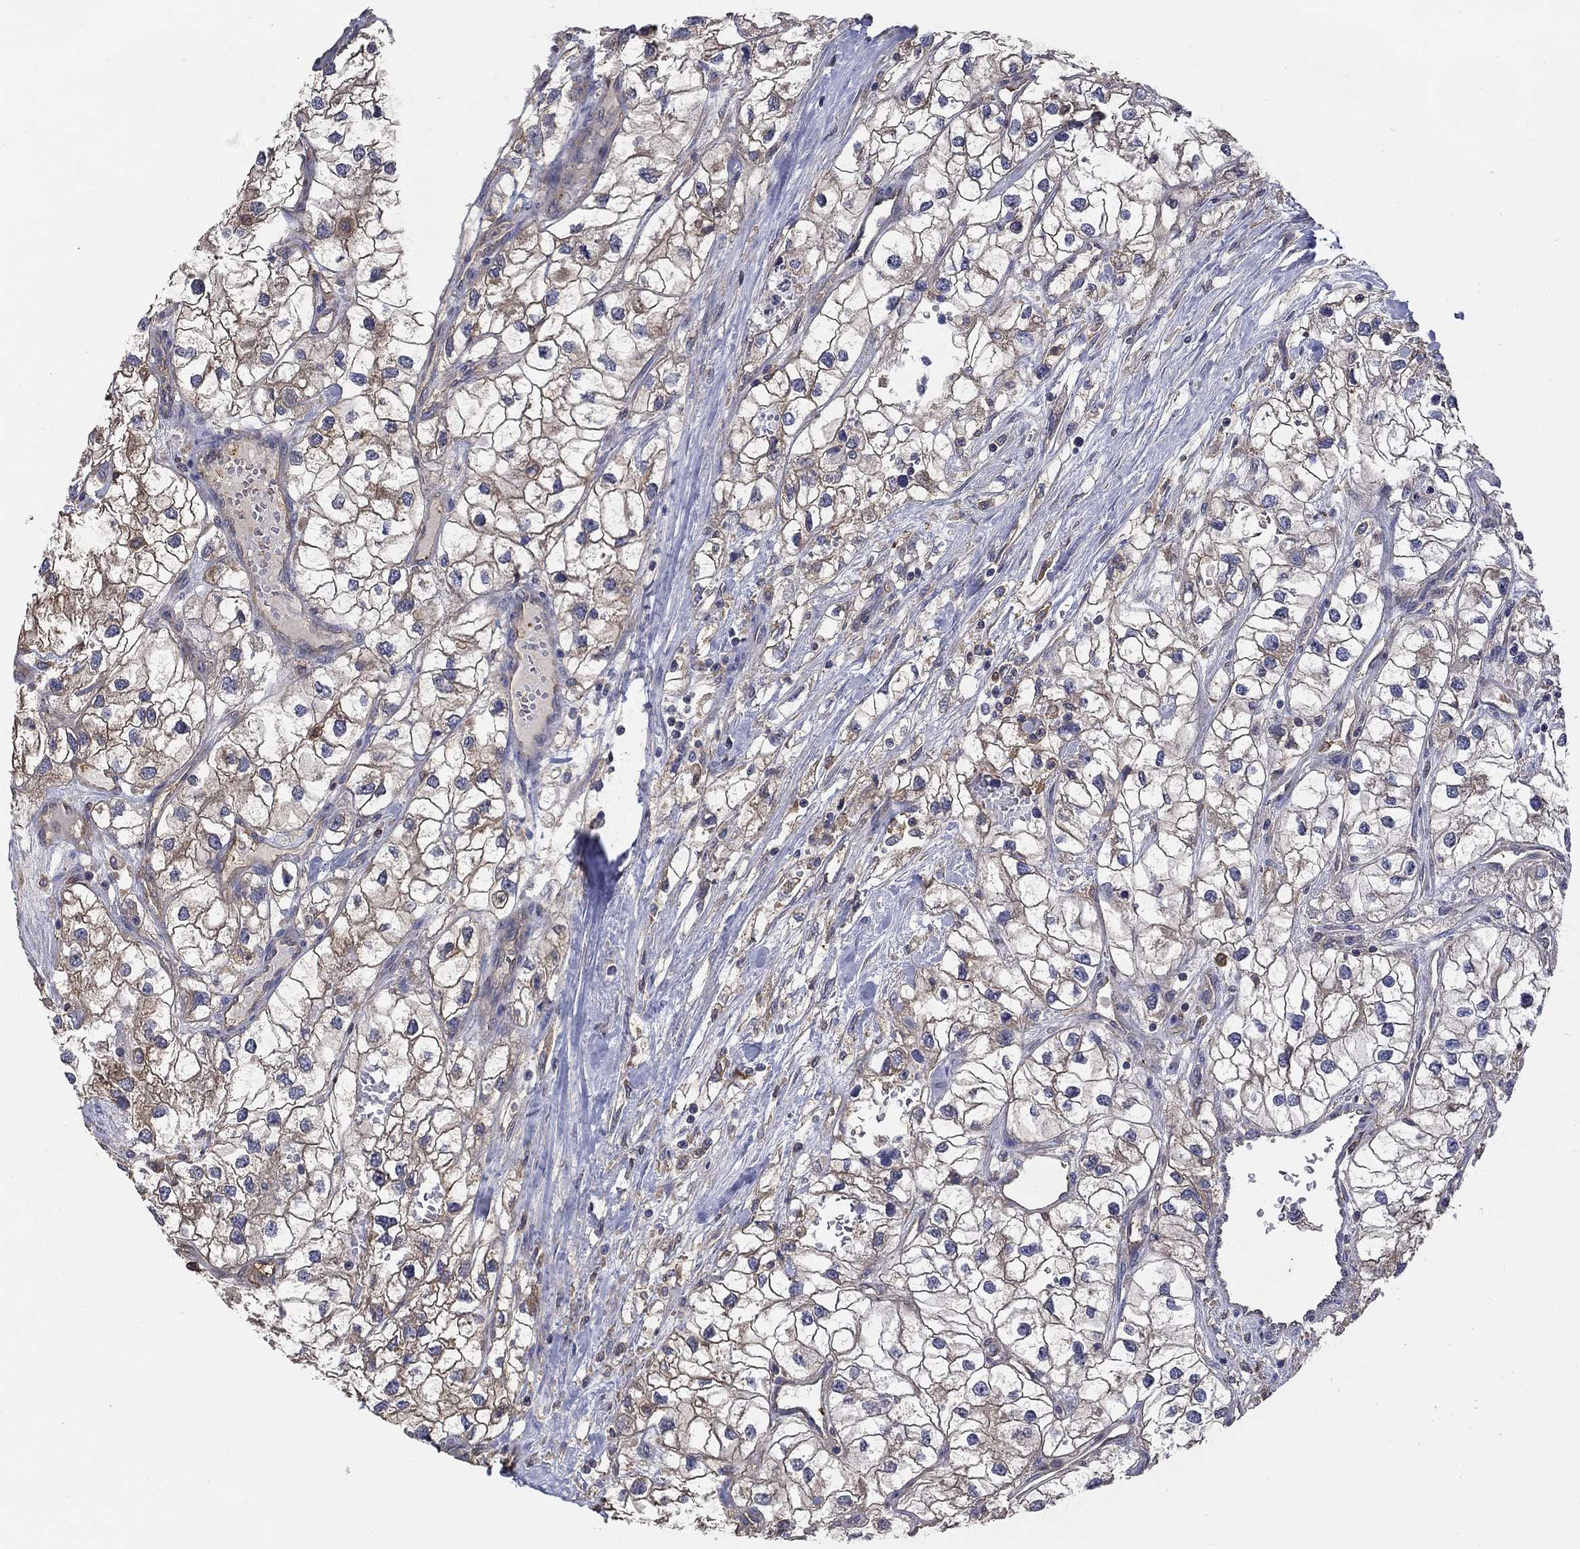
{"staining": {"intensity": "moderate", "quantity": "<25%", "location": "cytoplasmic/membranous"}, "tissue": "renal cancer", "cell_type": "Tumor cells", "image_type": "cancer", "snomed": [{"axis": "morphology", "description": "Adenocarcinoma, NOS"}, {"axis": "topography", "description": "Kidney"}], "caption": "Renal adenocarcinoma stained for a protein shows moderate cytoplasmic/membranous positivity in tumor cells.", "gene": "DPYSL2", "patient": {"sex": "male", "age": 59}}